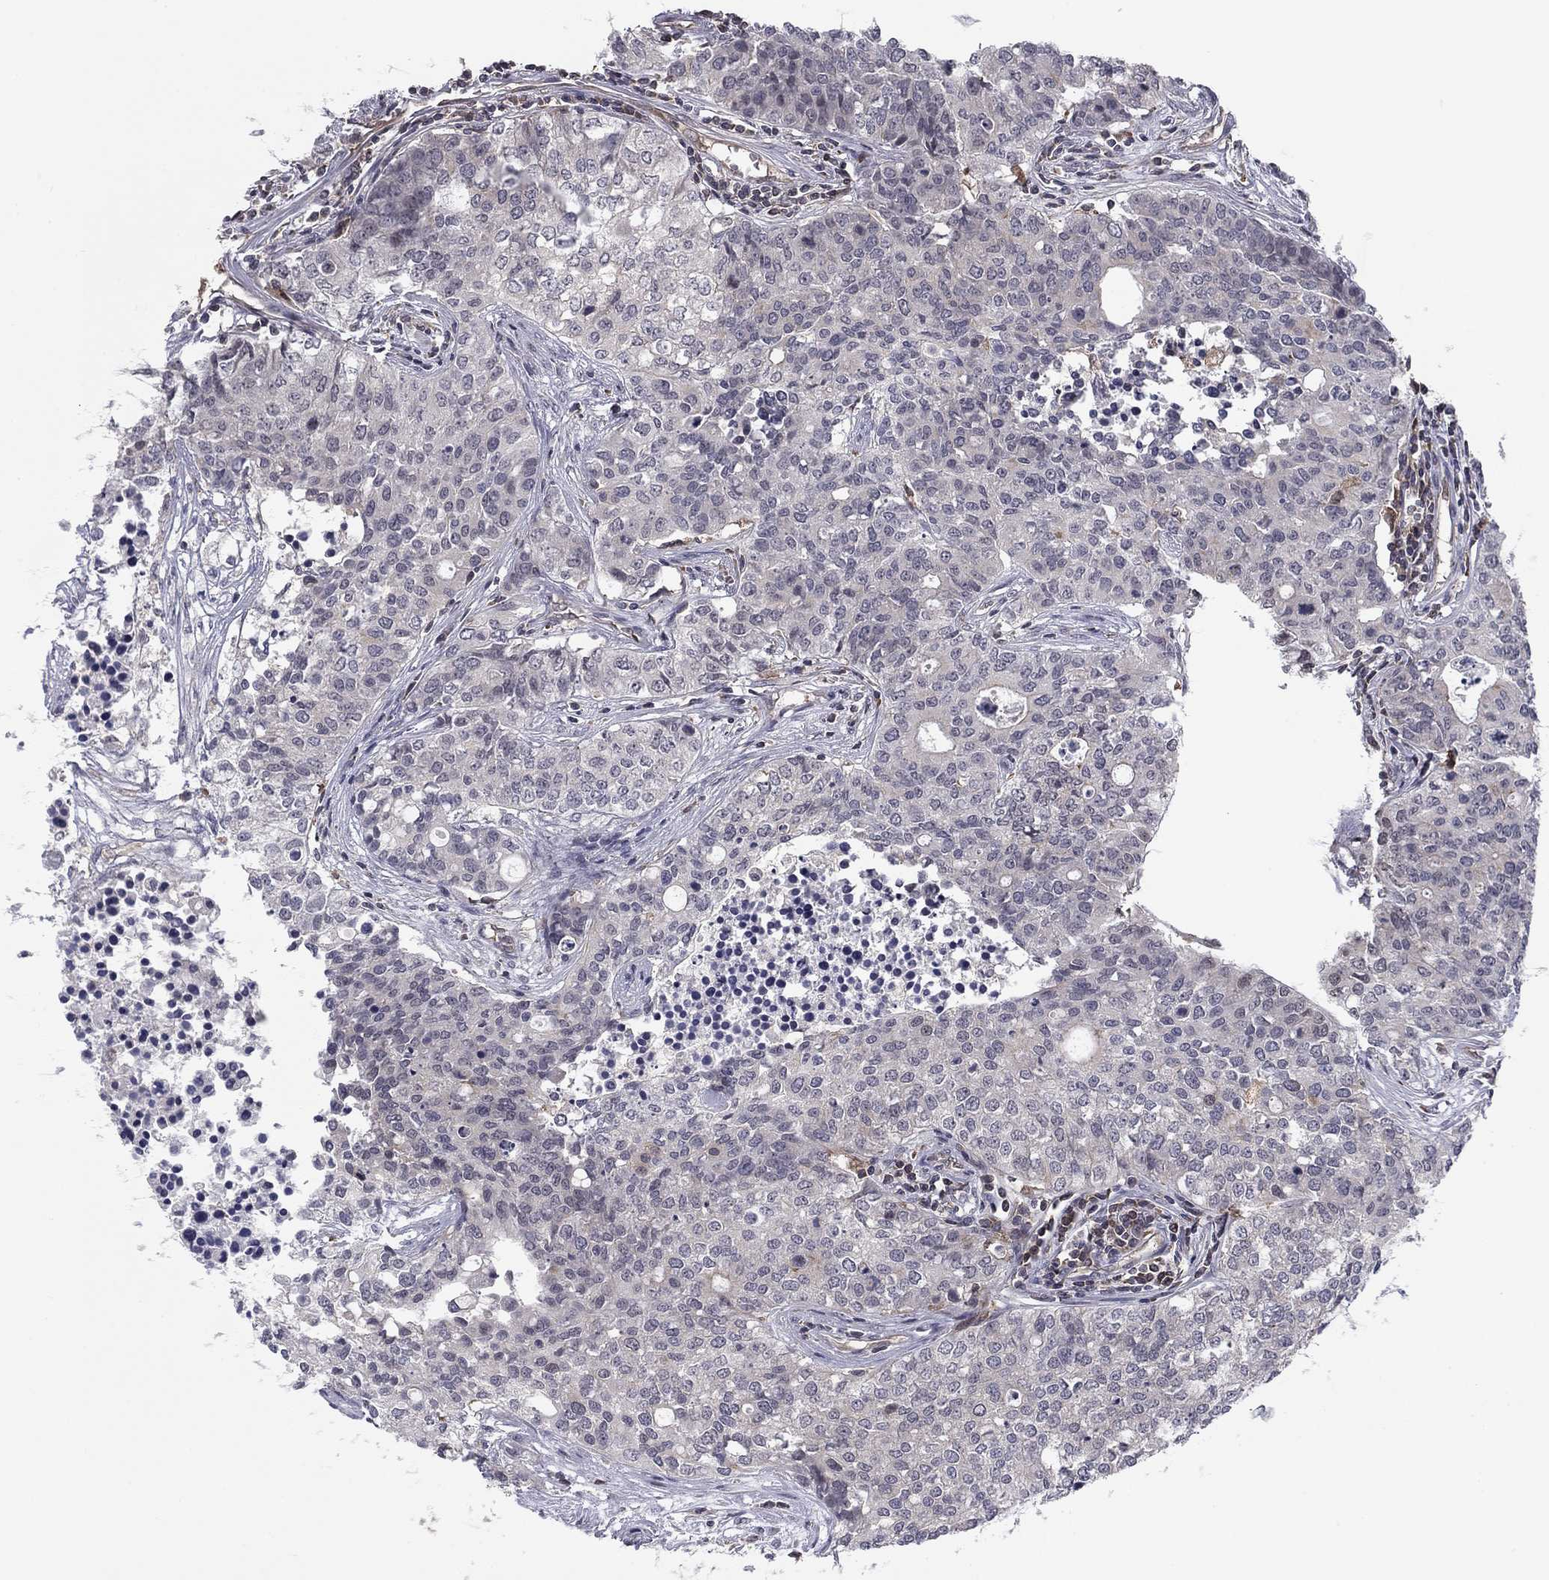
{"staining": {"intensity": "negative", "quantity": "none", "location": "none"}, "tissue": "carcinoid", "cell_type": "Tumor cells", "image_type": "cancer", "snomed": [{"axis": "morphology", "description": "Carcinoid, malignant, NOS"}, {"axis": "topography", "description": "Colon"}], "caption": "A photomicrograph of malignant carcinoid stained for a protein displays no brown staining in tumor cells.", "gene": "PLCB2", "patient": {"sex": "male", "age": 81}}